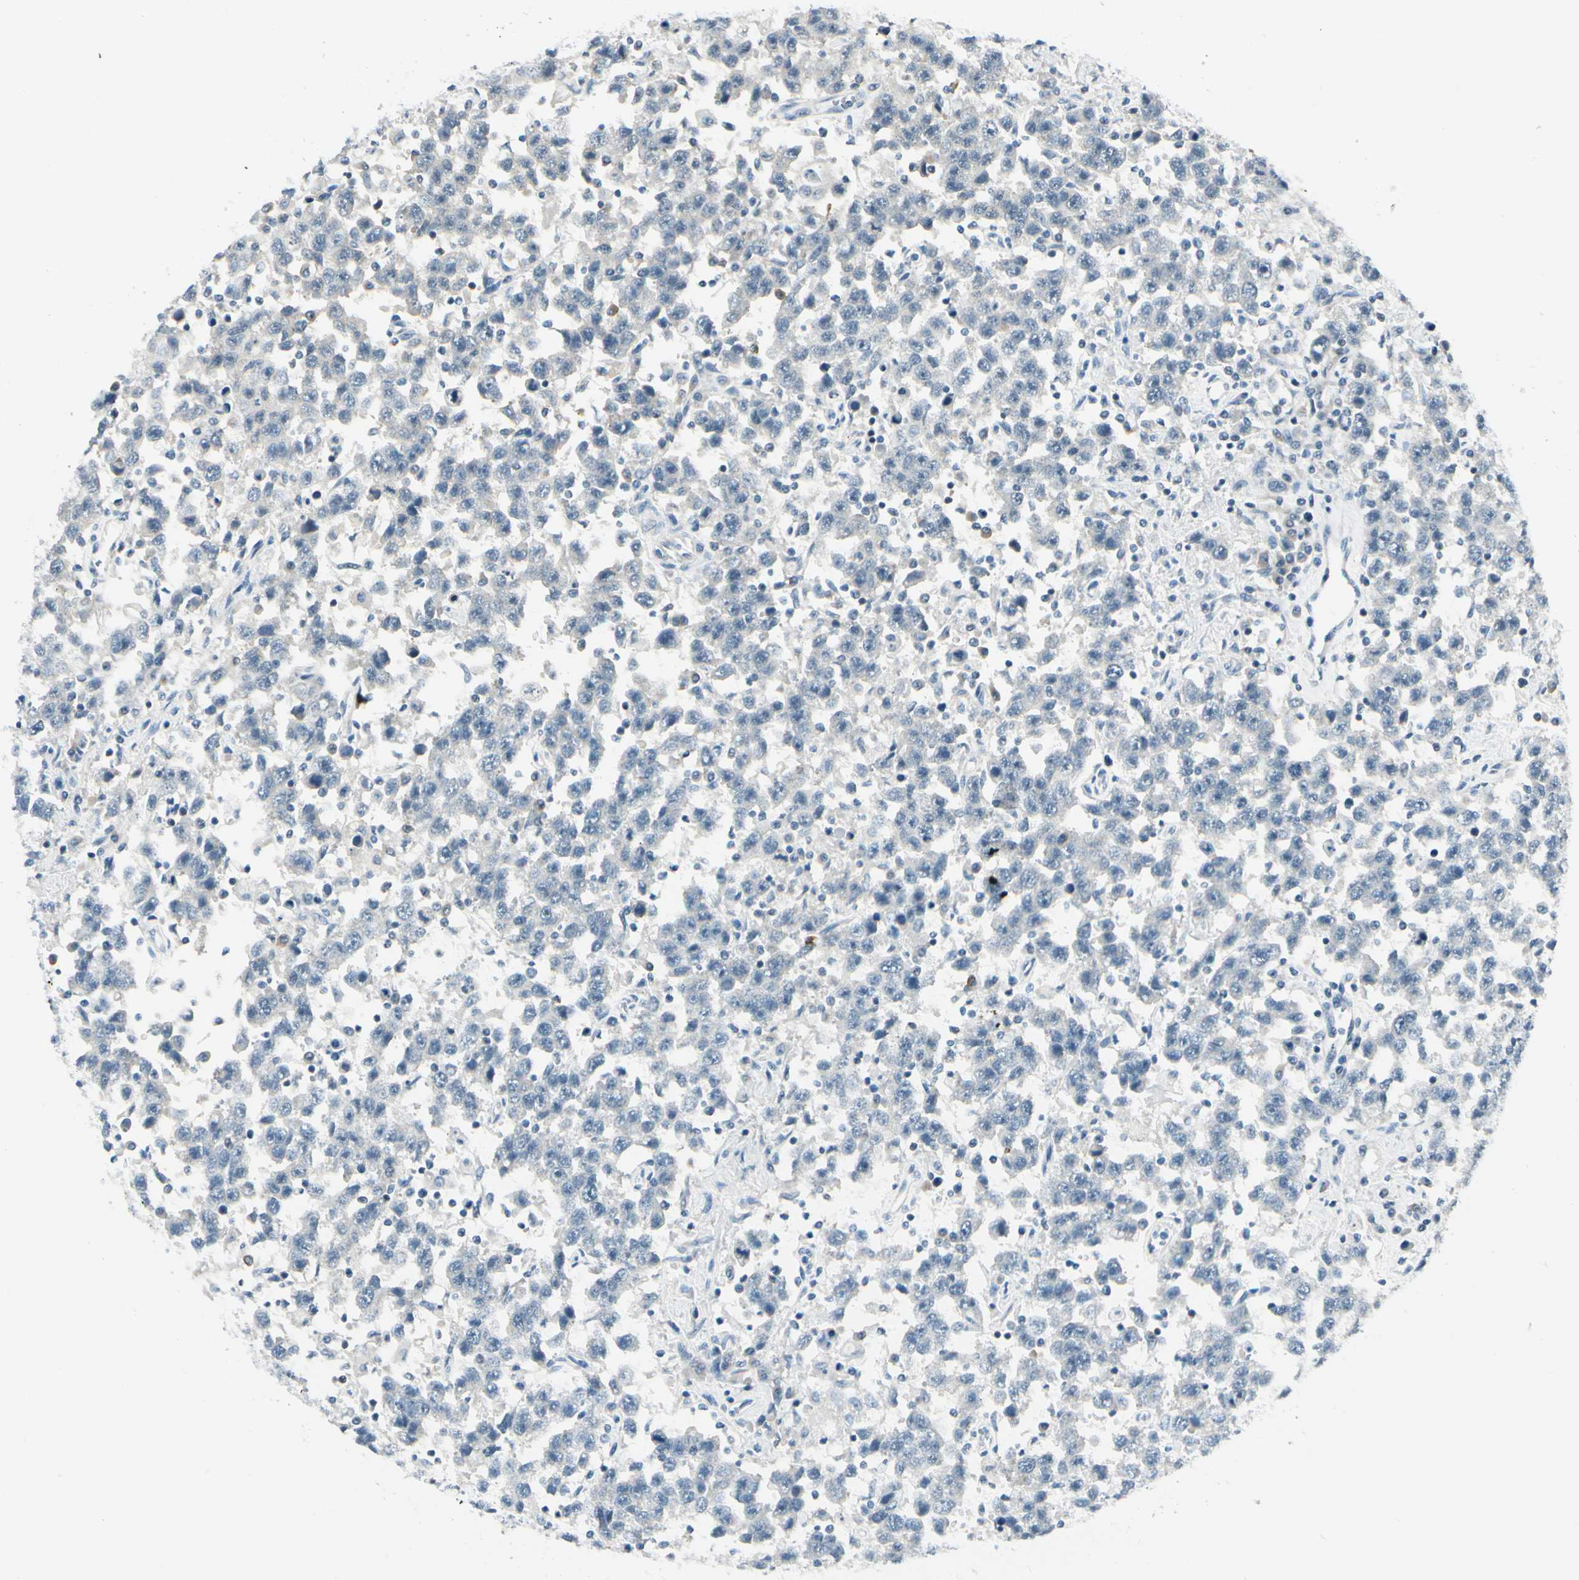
{"staining": {"intensity": "negative", "quantity": "none", "location": "none"}, "tissue": "testis cancer", "cell_type": "Tumor cells", "image_type": "cancer", "snomed": [{"axis": "morphology", "description": "Seminoma, NOS"}, {"axis": "topography", "description": "Testis"}], "caption": "High power microscopy photomicrograph of an immunohistochemistry micrograph of testis cancer (seminoma), revealing no significant positivity in tumor cells.", "gene": "ZSCAN1", "patient": {"sex": "male", "age": 41}}